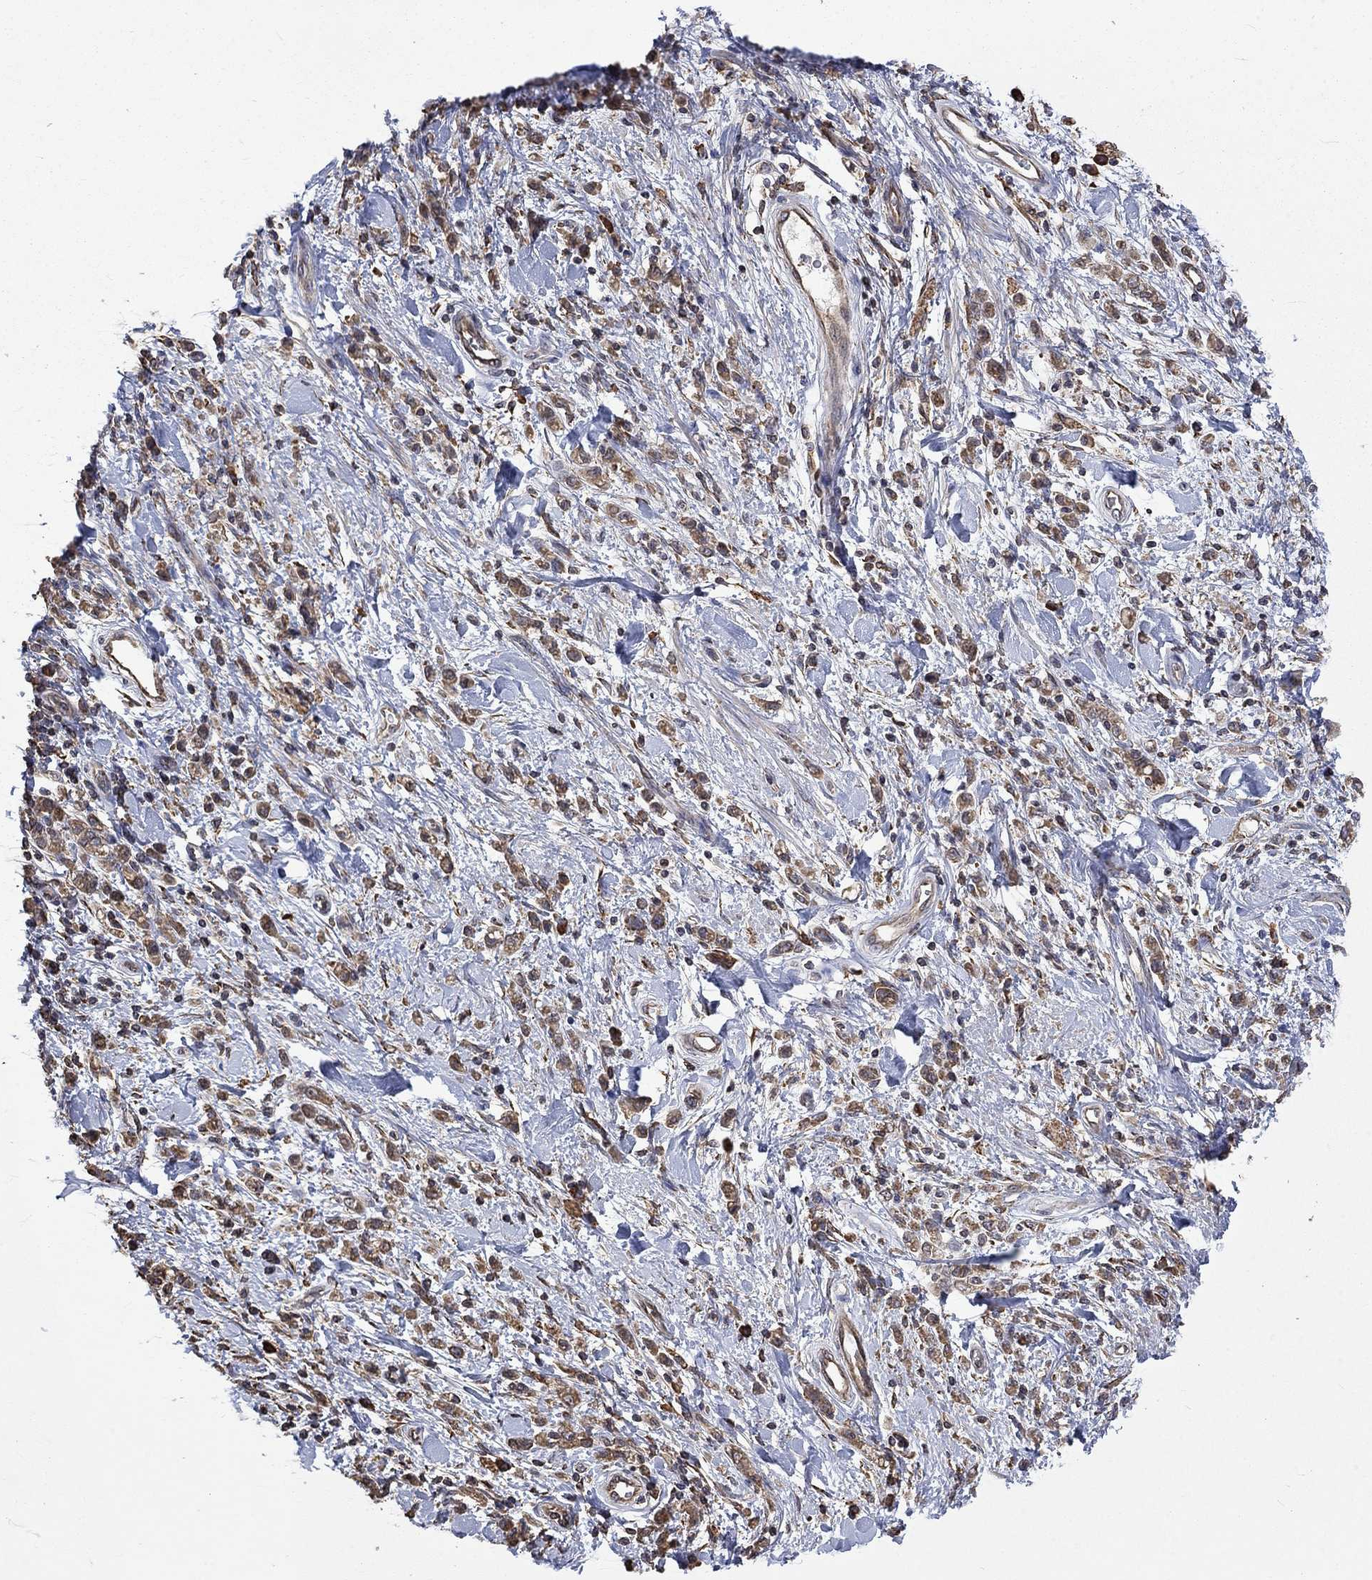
{"staining": {"intensity": "moderate", "quantity": ">75%", "location": "cytoplasmic/membranous"}, "tissue": "stomach cancer", "cell_type": "Tumor cells", "image_type": "cancer", "snomed": [{"axis": "morphology", "description": "Adenocarcinoma, NOS"}, {"axis": "topography", "description": "Stomach"}], "caption": "Protein staining of stomach cancer tissue demonstrates moderate cytoplasmic/membranous expression in approximately >75% of tumor cells.", "gene": "ESRRA", "patient": {"sex": "male", "age": 77}}